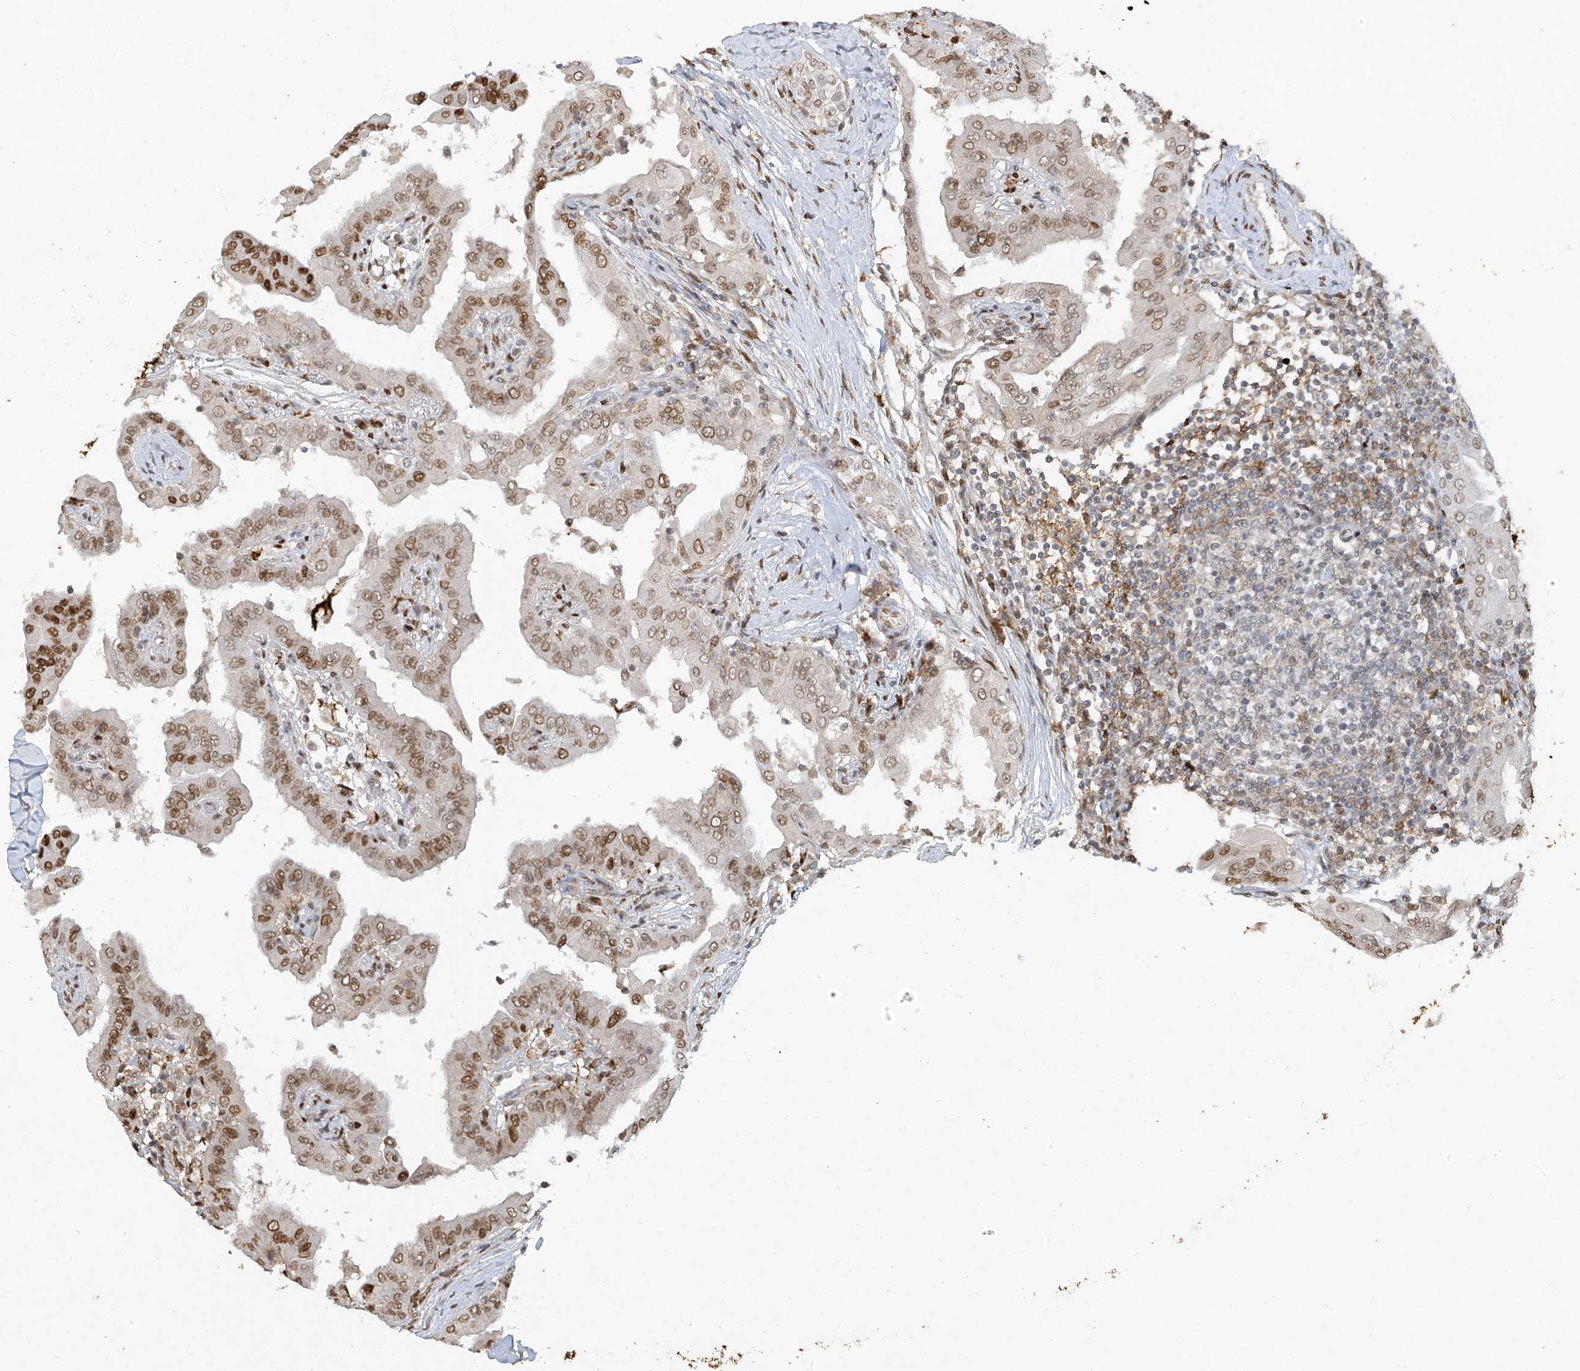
{"staining": {"intensity": "moderate", "quantity": ">75%", "location": "nuclear"}, "tissue": "thyroid cancer", "cell_type": "Tumor cells", "image_type": "cancer", "snomed": [{"axis": "morphology", "description": "Papillary adenocarcinoma, NOS"}, {"axis": "topography", "description": "Thyroid gland"}], "caption": "Immunohistochemistry of thyroid cancer shows medium levels of moderate nuclear positivity in approximately >75% of tumor cells.", "gene": "ATRIP", "patient": {"sex": "male", "age": 33}}